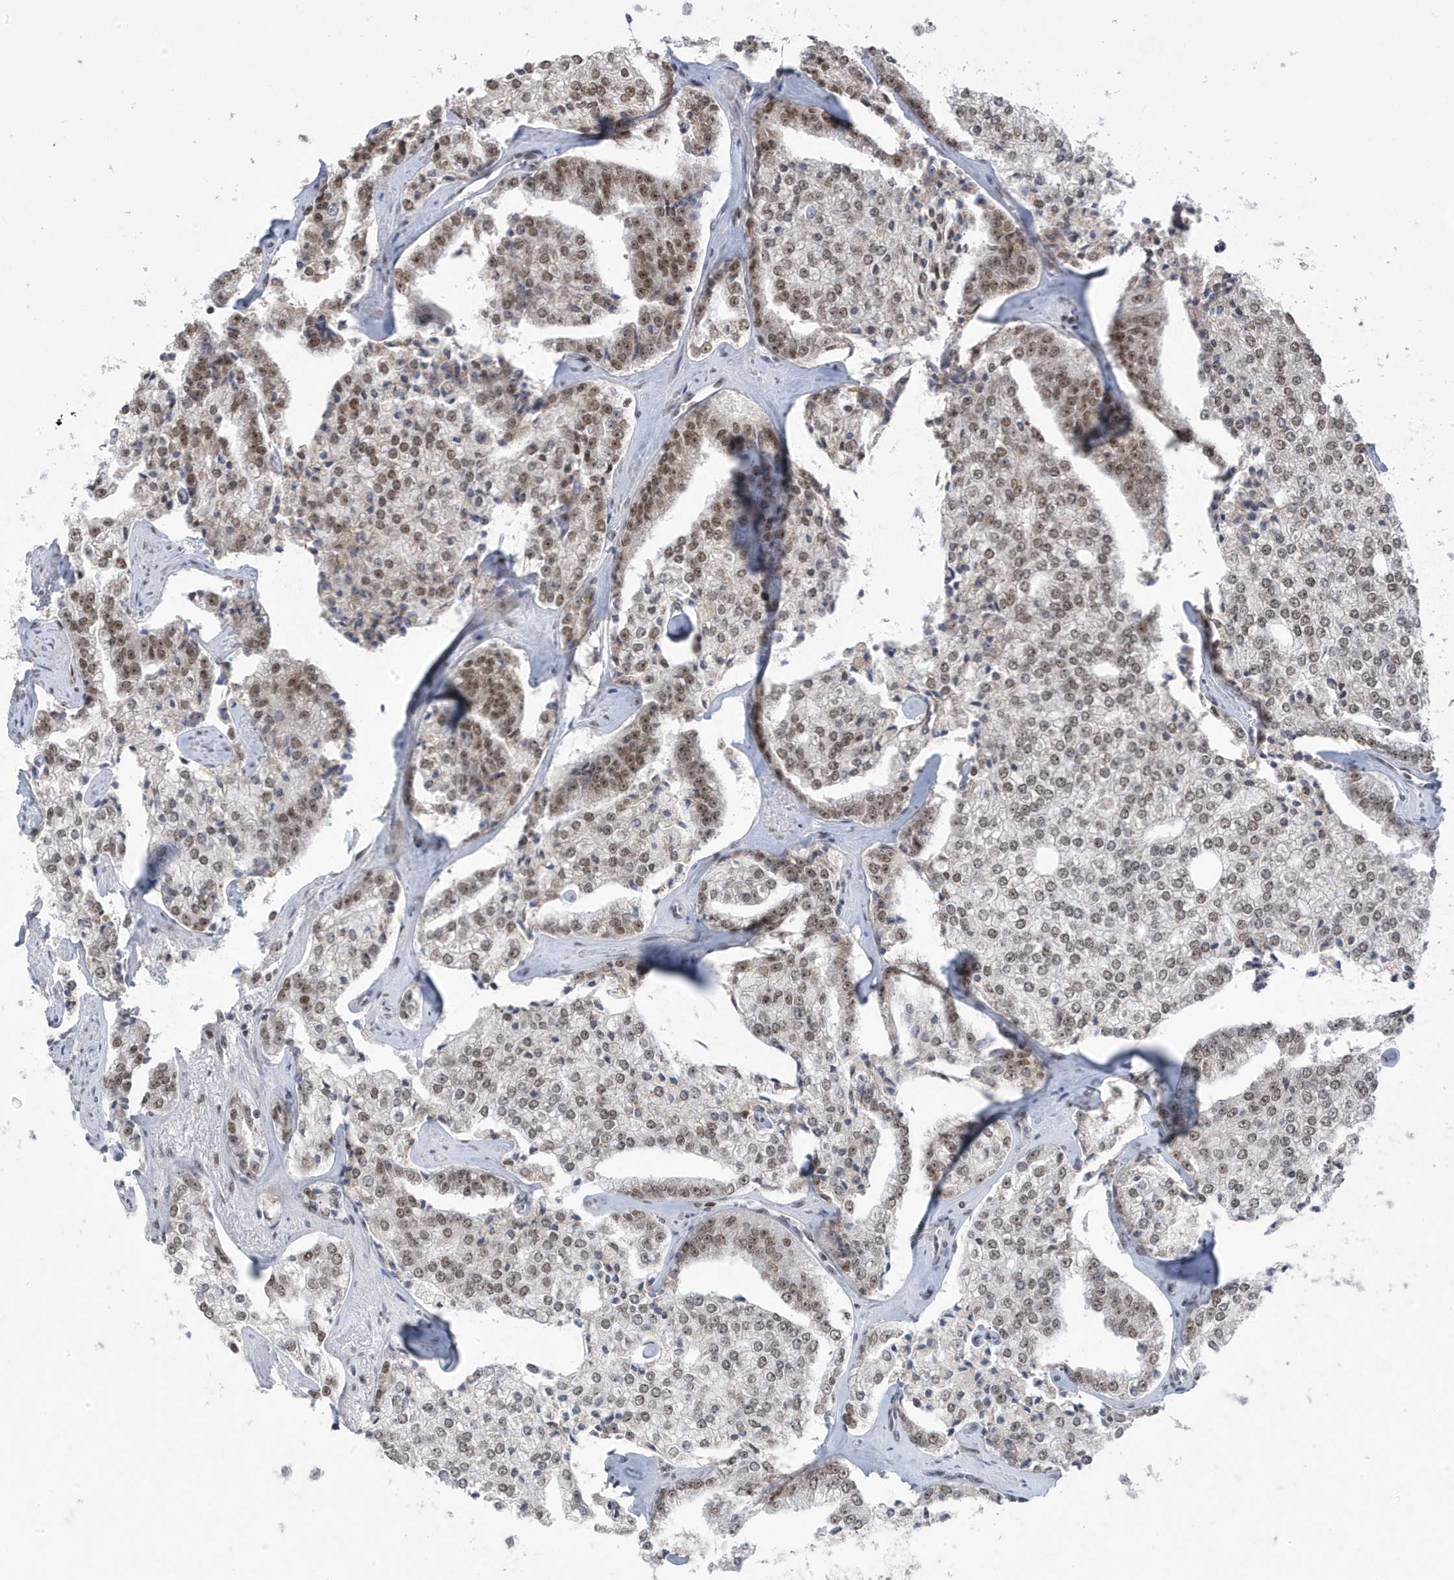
{"staining": {"intensity": "moderate", "quantity": ">75%", "location": "nuclear"}, "tissue": "prostate cancer", "cell_type": "Tumor cells", "image_type": "cancer", "snomed": [{"axis": "morphology", "description": "Adenocarcinoma, High grade"}, {"axis": "topography", "description": "Prostate"}], "caption": "Moderate nuclear positivity is seen in about >75% of tumor cells in prostate cancer. The protein of interest is stained brown, and the nuclei are stained in blue (DAB (3,3'-diaminobenzidine) IHC with brightfield microscopy, high magnification).", "gene": "MTREX", "patient": {"sex": "male", "age": 71}}